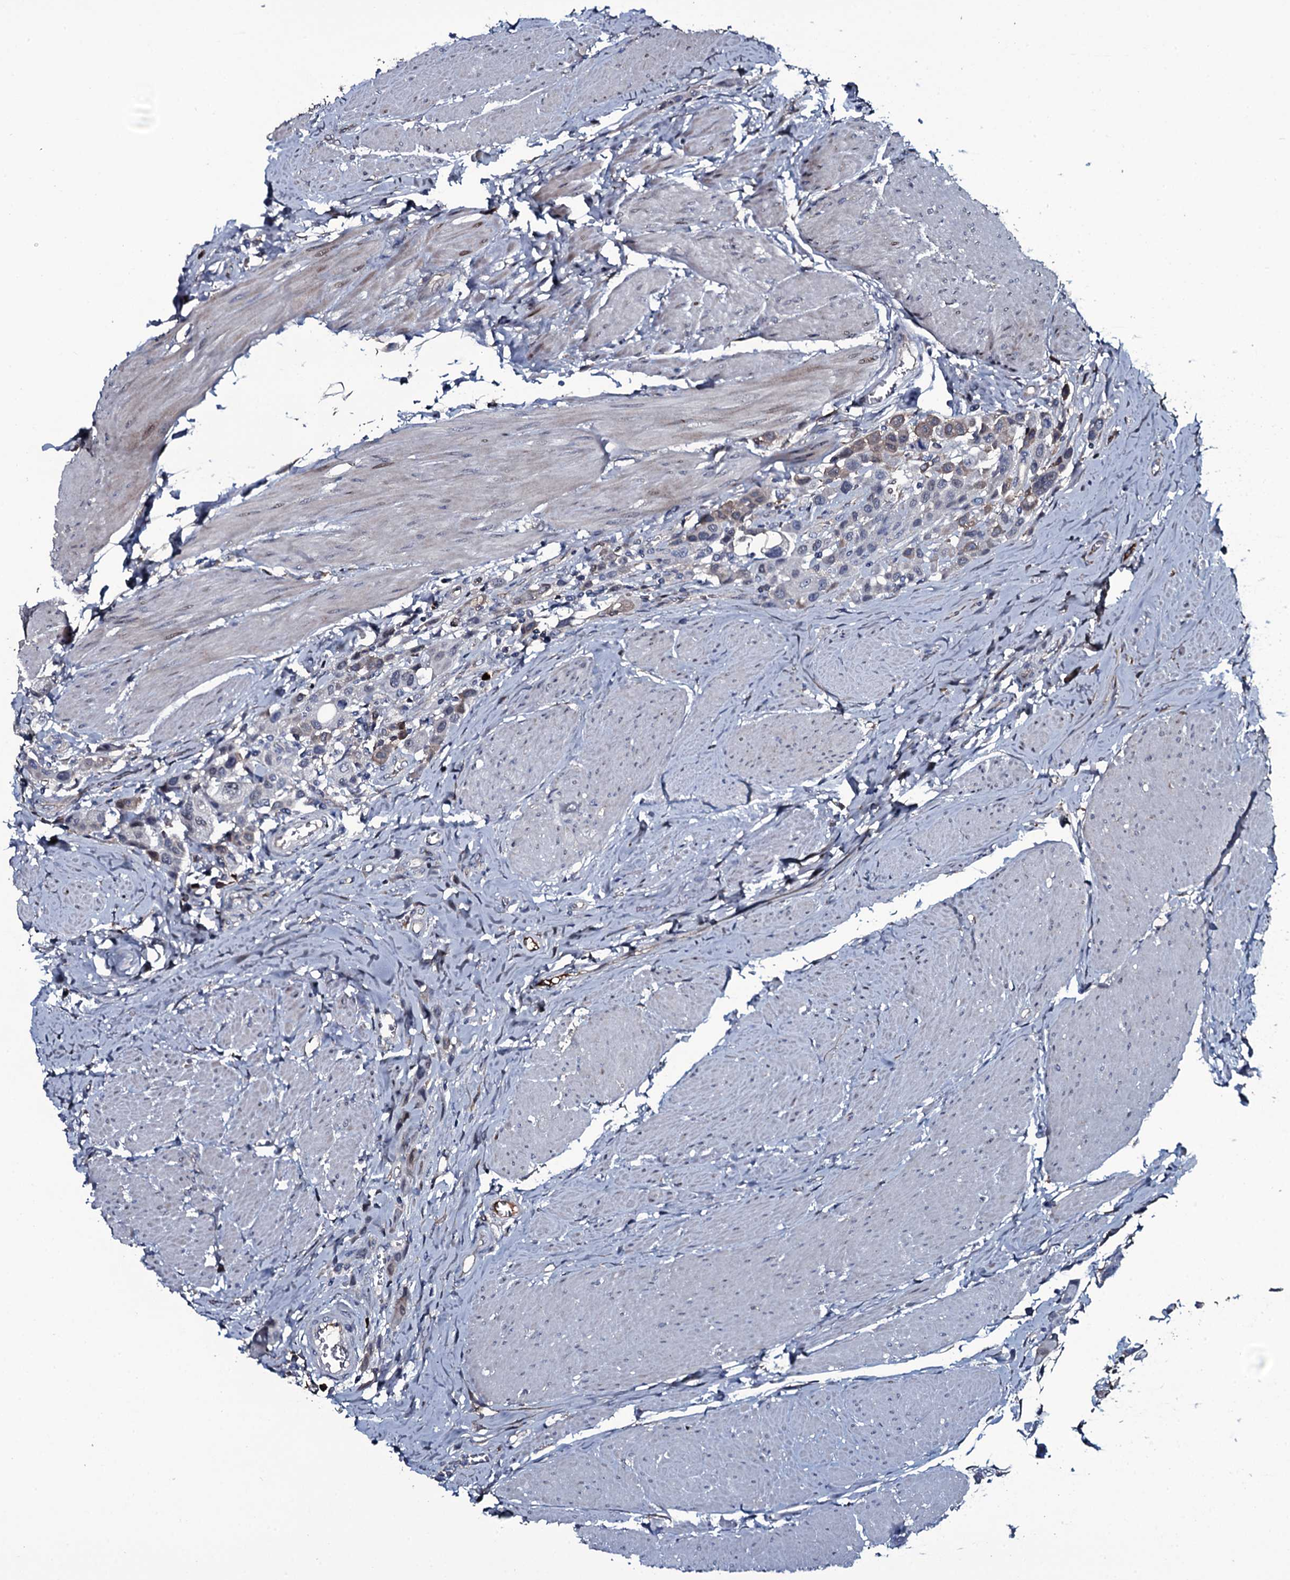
{"staining": {"intensity": "weak", "quantity": "<25%", "location": "cytoplasmic/membranous"}, "tissue": "urothelial cancer", "cell_type": "Tumor cells", "image_type": "cancer", "snomed": [{"axis": "morphology", "description": "Urothelial carcinoma, High grade"}, {"axis": "topography", "description": "Urinary bladder"}], "caption": "A micrograph of human urothelial carcinoma (high-grade) is negative for staining in tumor cells. (Immunohistochemistry (ihc), brightfield microscopy, high magnification).", "gene": "LYG2", "patient": {"sex": "male", "age": 50}}